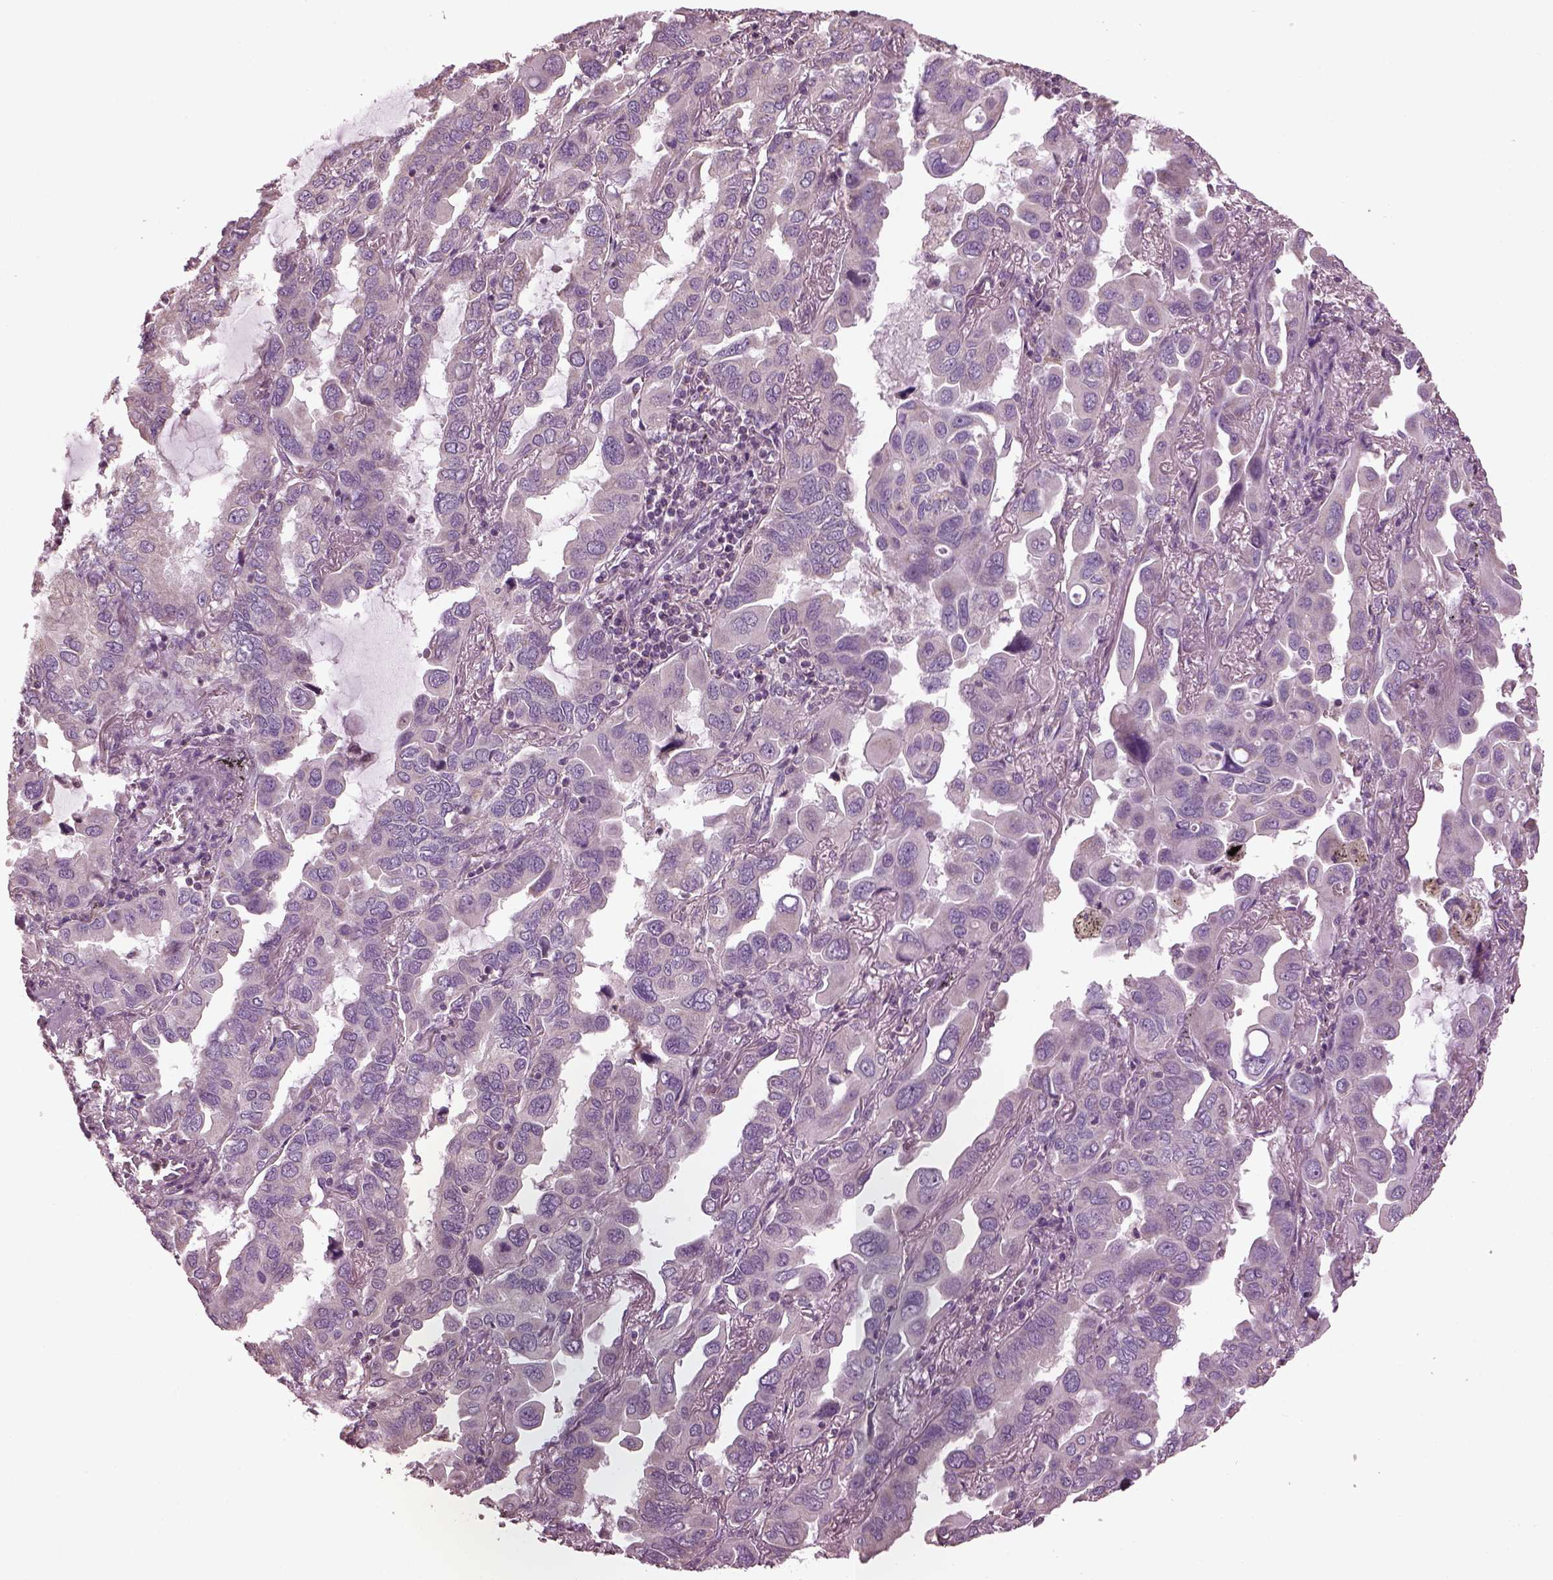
{"staining": {"intensity": "negative", "quantity": "none", "location": "none"}, "tissue": "lung cancer", "cell_type": "Tumor cells", "image_type": "cancer", "snomed": [{"axis": "morphology", "description": "Adenocarcinoma, NOS"}, {"axis": "topography", "description": "Lung"}], "caption": "Lung cancer (adenocarcinoma) was stained to show a protein in brown. There is no significant expression in tumor cells.", "gene": "SPATA7", "patient": {"sex": "male", "age": 64}}